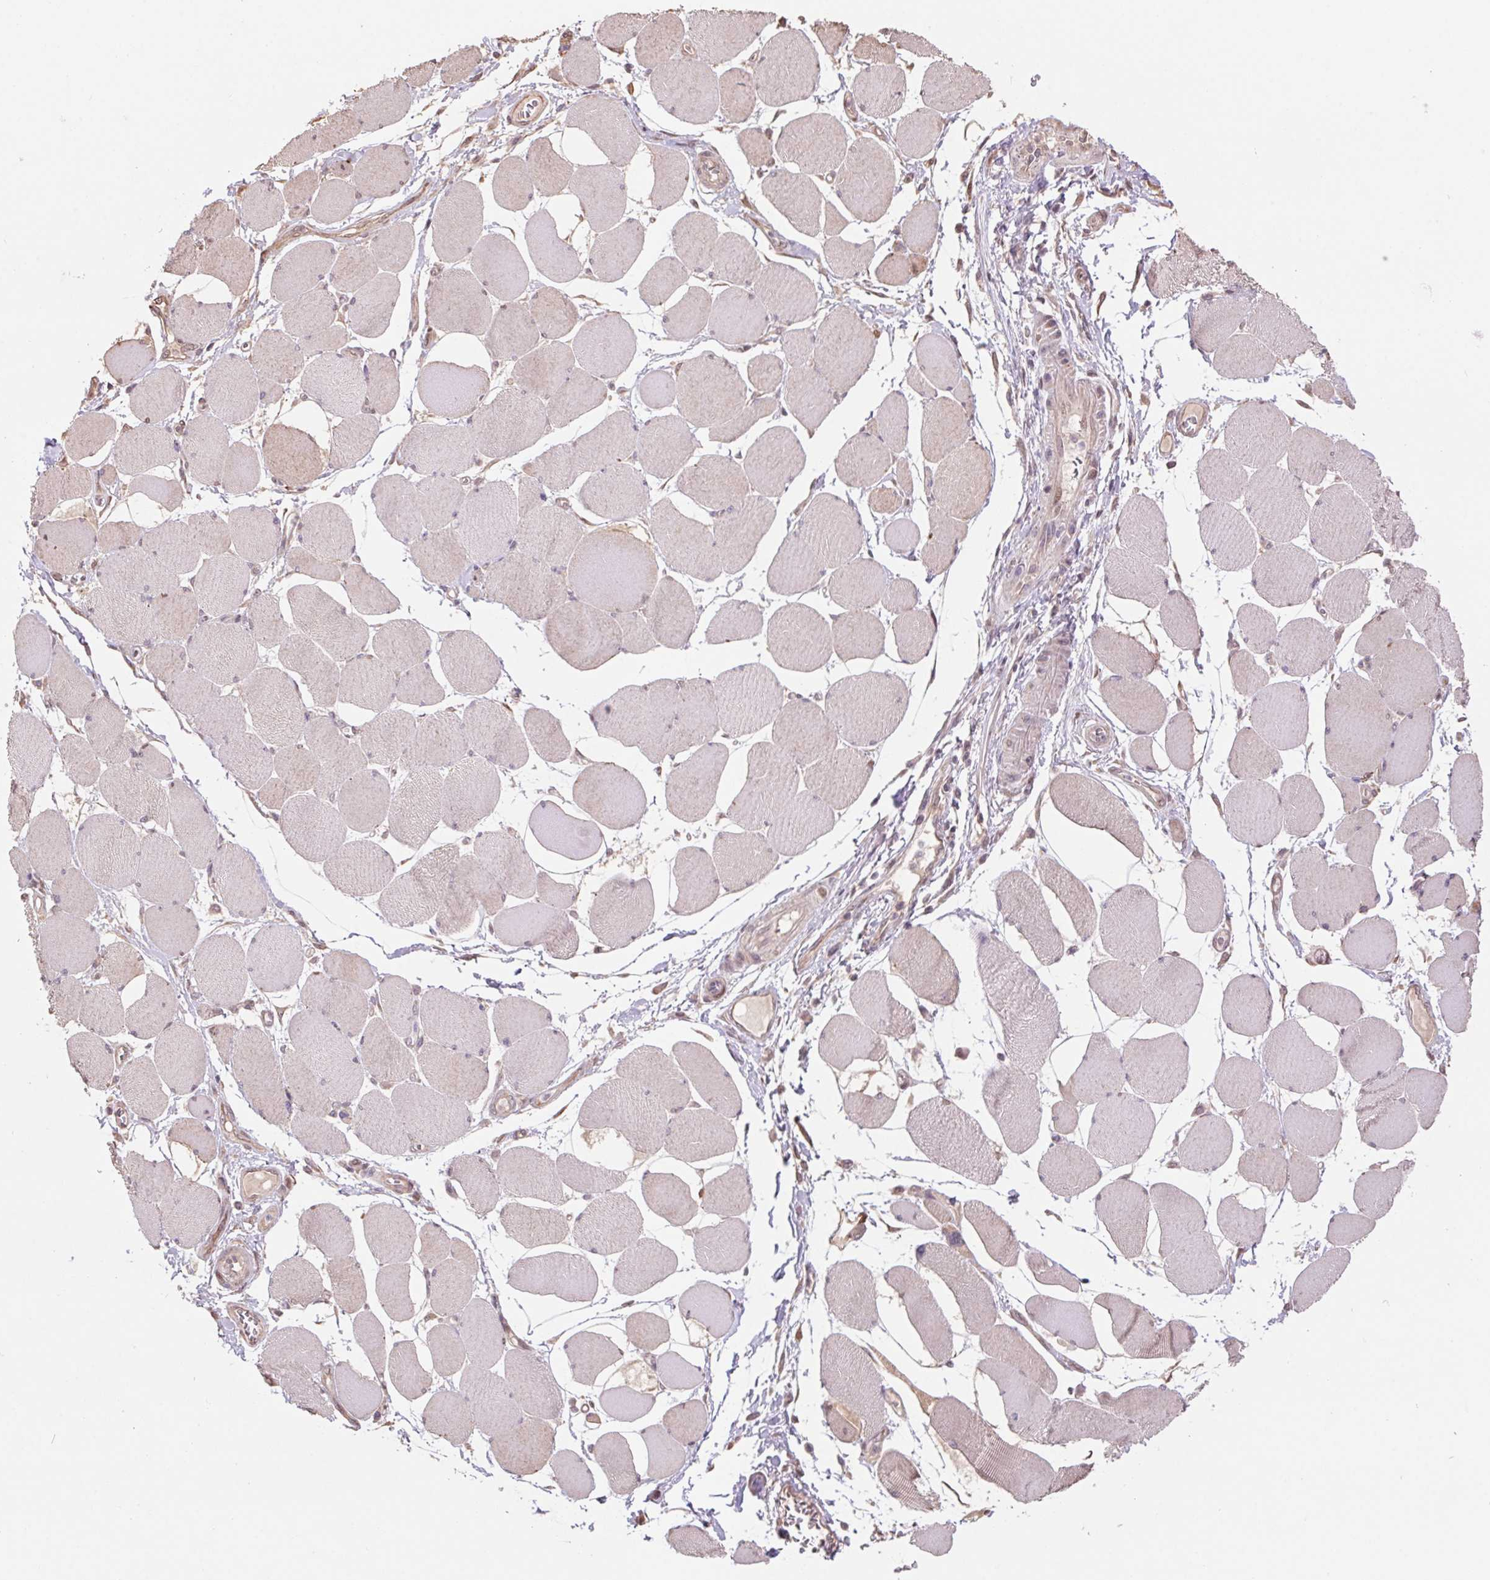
{"staining": {"intensity": "weak", "quantity": "25%-75%", "location": "cytoplasmic/membranous,nuclear"}, "tissue": "skeletal muscle", "cell_type": "Myocytes", "image_type": "normal", "snomed": [{"axis": "morphology", "description": "Normal tissue, NOS"}, {"axis": "topography", "description": "Skeletal muscle"}], "caption": "A micrograph of skeletal muscle stained for a protein exhibits weak cytoplasmic/membranous,nuclear brown staining in myocytes. (DAB IHC, brown staining for protein, blue staining for nuclei).", "gene": "CUTA", "patient": {"sex": "female", "age": 75}}